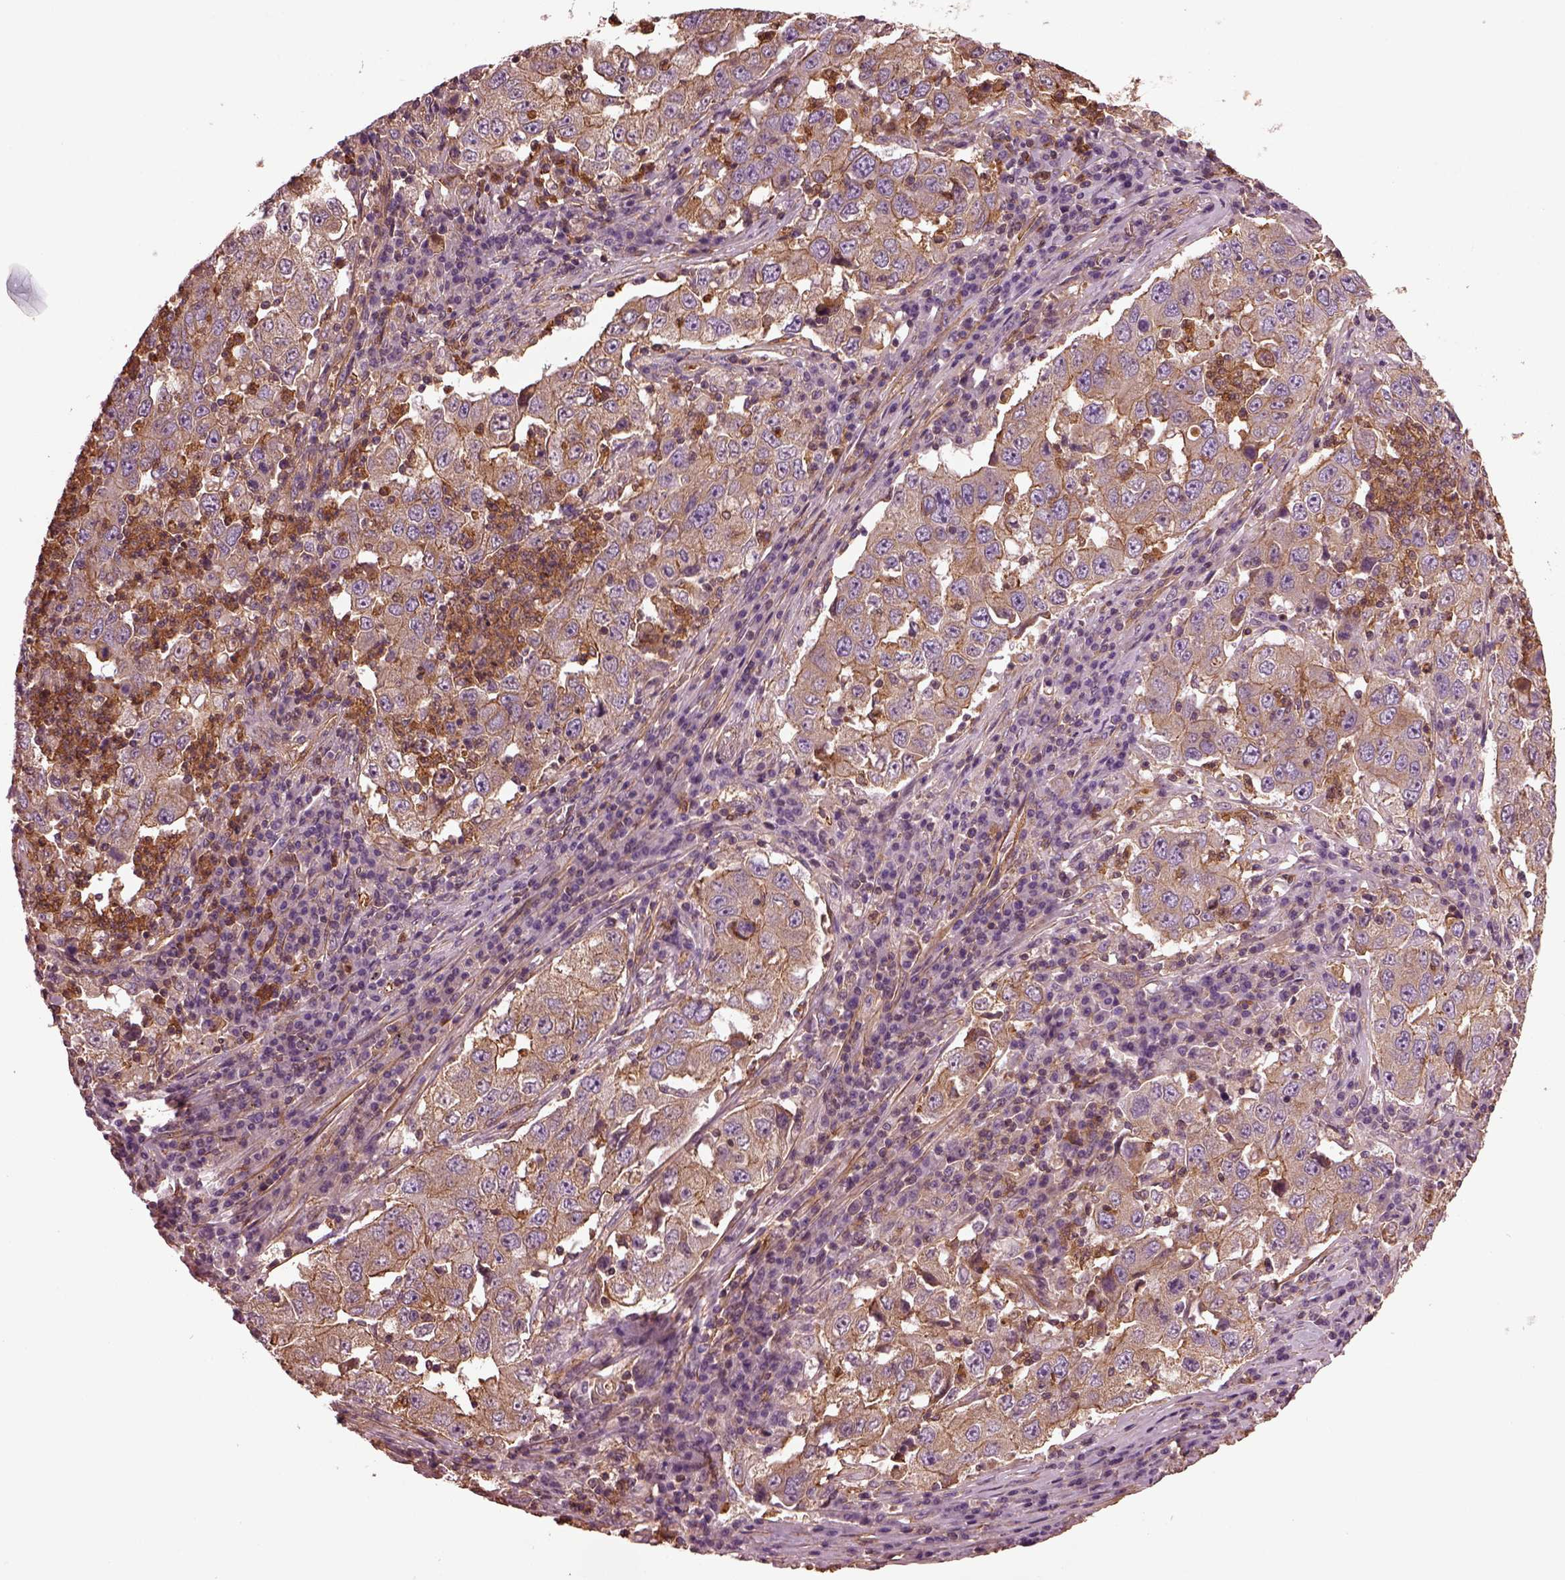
{"staining": {"intensity": "weak", "quantity": ">75%", "location": "cytoplasmic/membranous"}, "tissue": "lung cancer", "cell_type": "Tumor cells", "image_type": "cancer", "snomed": [{"axis": "morphology", "description": "Adenocarcinoma, NOS"}, {"axis": "topography", "description": "Lung"}], "caption": "Brown immunohistochemical staining in lung adenocarcinoma demonstrates weak cytoplasmic/membranous positivity in approximately >75% of tumor cells.", "gene": "MYL6", "patient": {"sex": "male", "age": 73}}